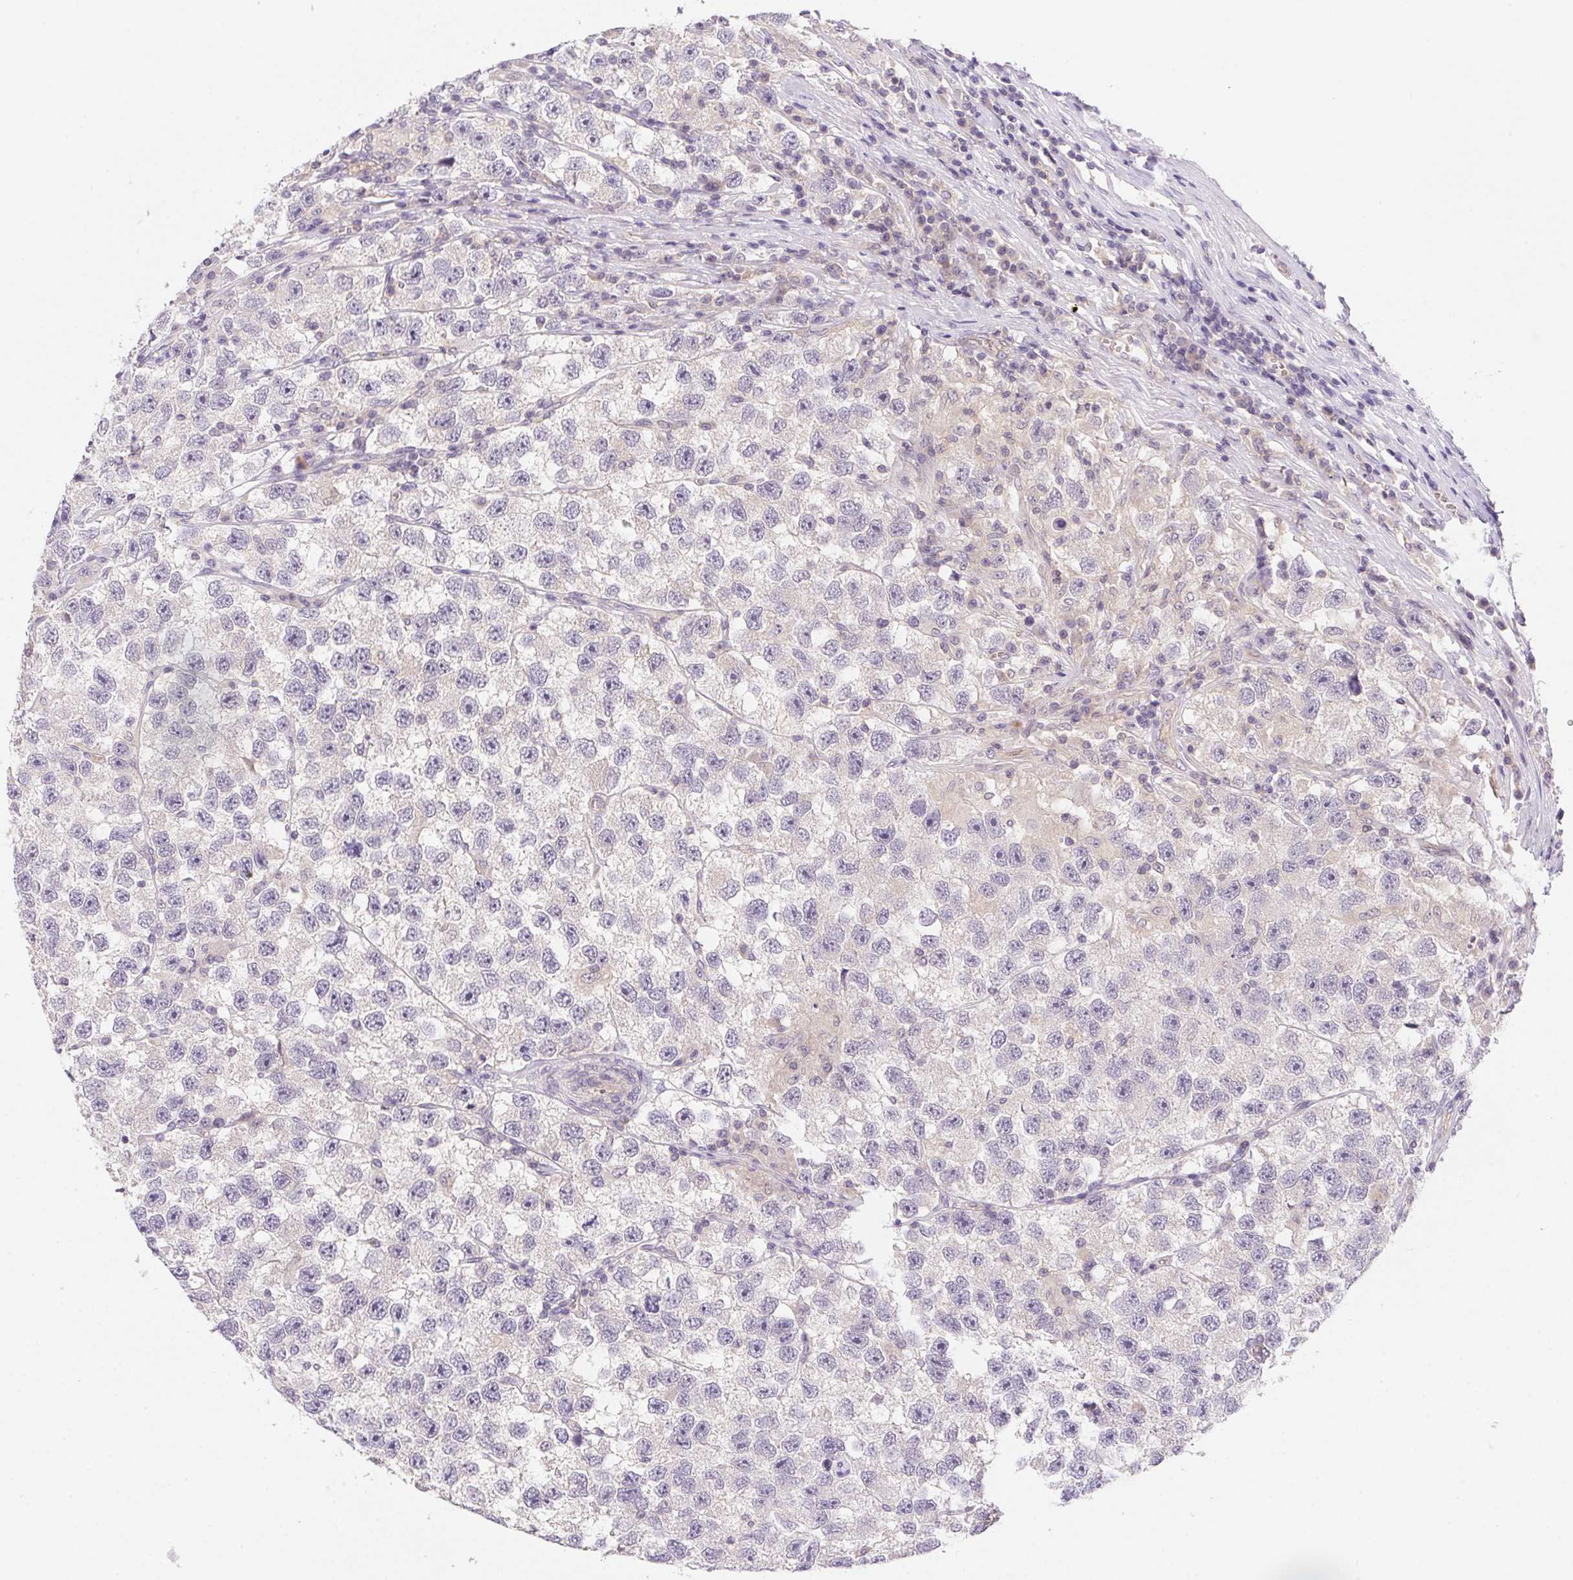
{"staining": {"intensity": "weak", "quantity": "<25%", "location": "cytoplasmic/membranous"}, "tissue": "testis cancer", "cell_type": "Tumor cells", "image_type": "cancer", "snomed": [{"axis": "morphology", "description": "Seminoma, NOS"}, {"axis": "topography", "description": "Testis"}], "caption": "Immunohistochemistry image of testis cancer stained for a protein (brown), which shows no positivity in tumor cells.", "gene": "PRKAA1", "patient": {"sex": "male", "age": 26}}